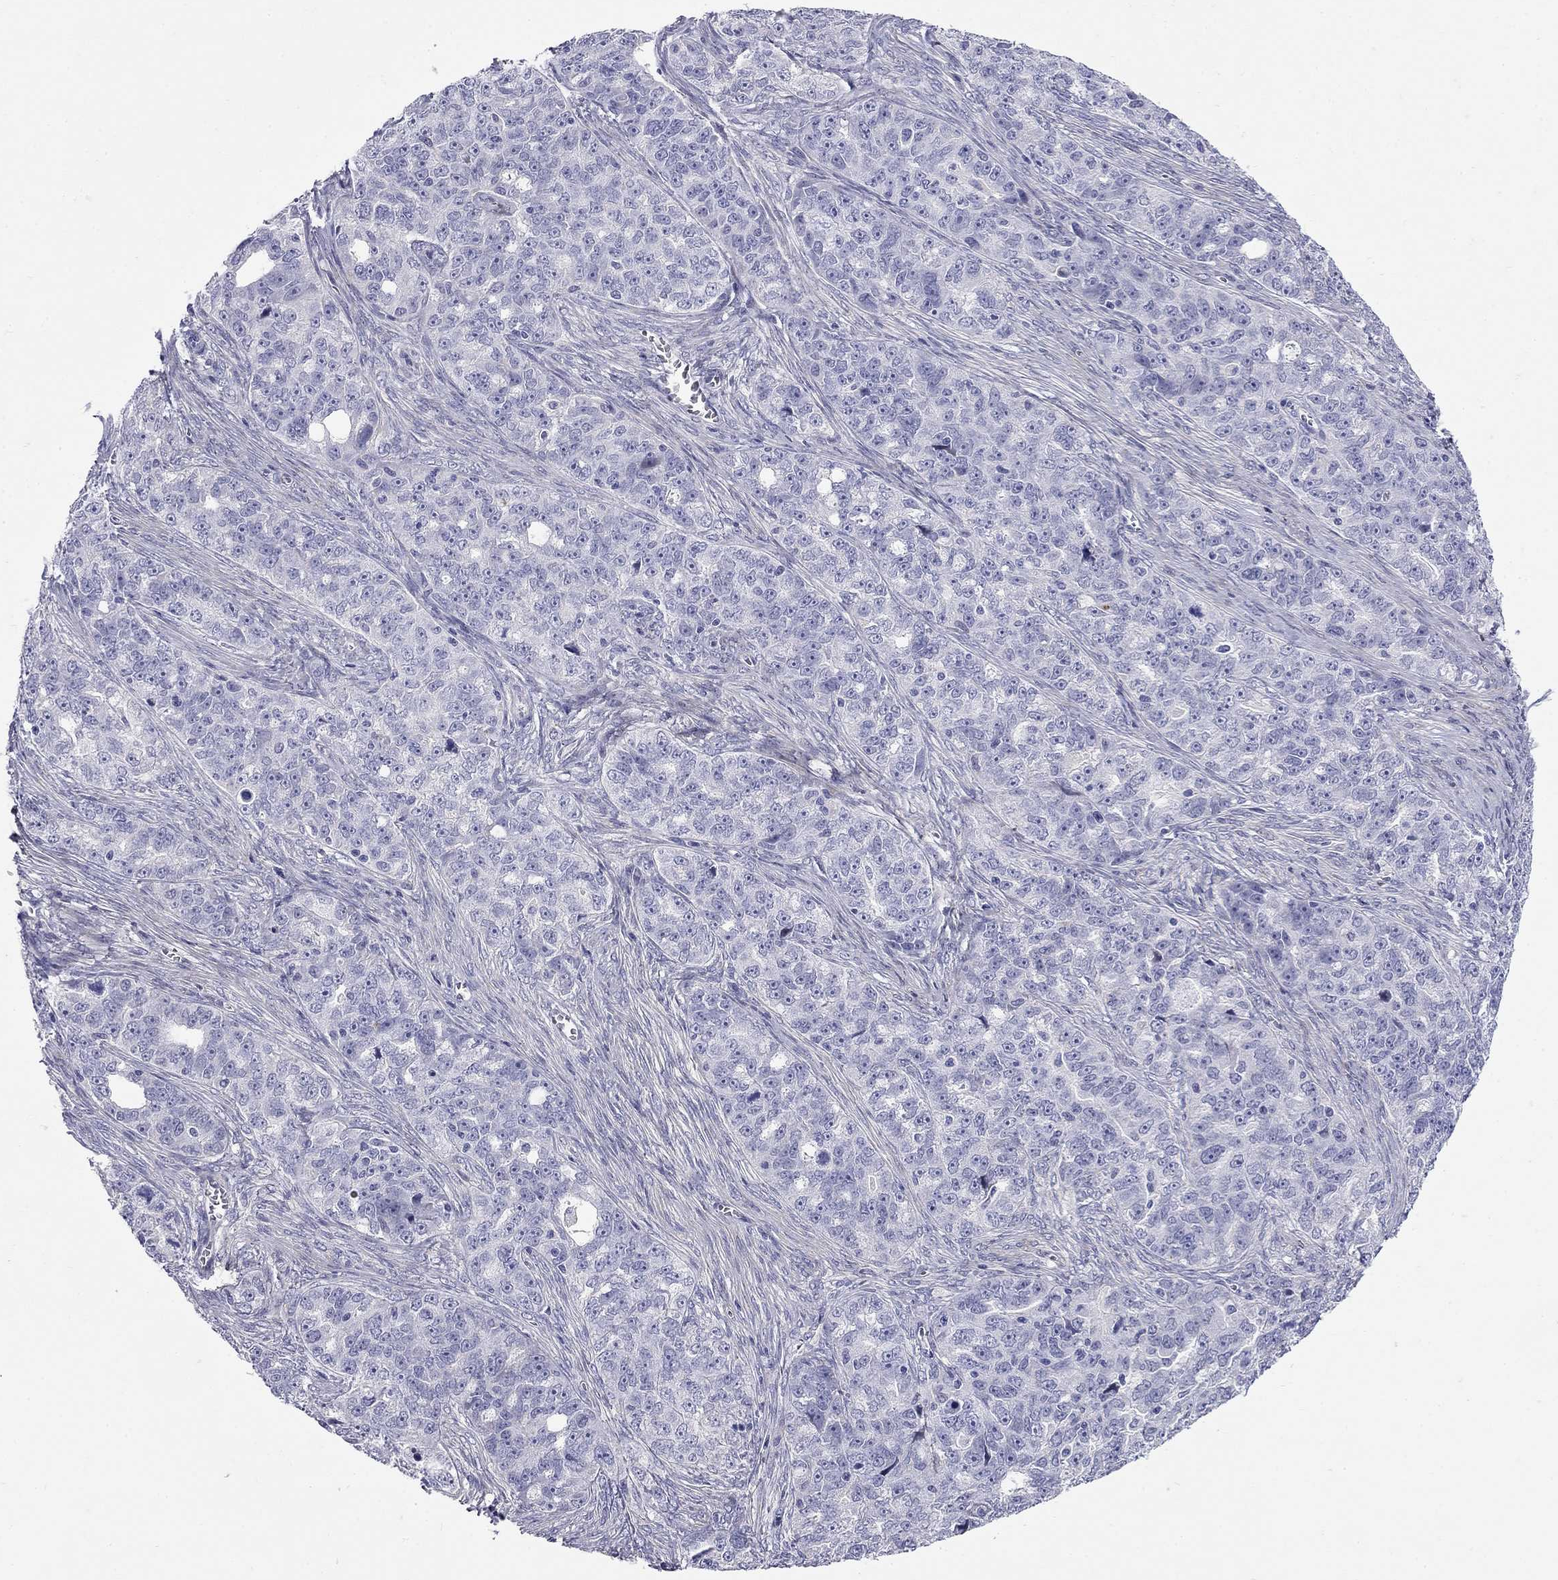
{"staining": {"intensity": "negative", "quantity": "none", "location": "none"}, "tissue": "ovarian cancer", "cell_type": "Tumor cells", "image_type": "cancer", "snomed": [{"axis": "morphology", "description": "Cystadenocarcinoma, serous, NOS"}, {"axis": "topography", "description": "Ovary"}], "caption": "DAB immunohistochemical staining of human ovarian serous cystadenocarcinoma demonstrates no significant positivity in tumor cells.", "gene": "C8orf88", "patient": {"sex": "female", "age": 51}}